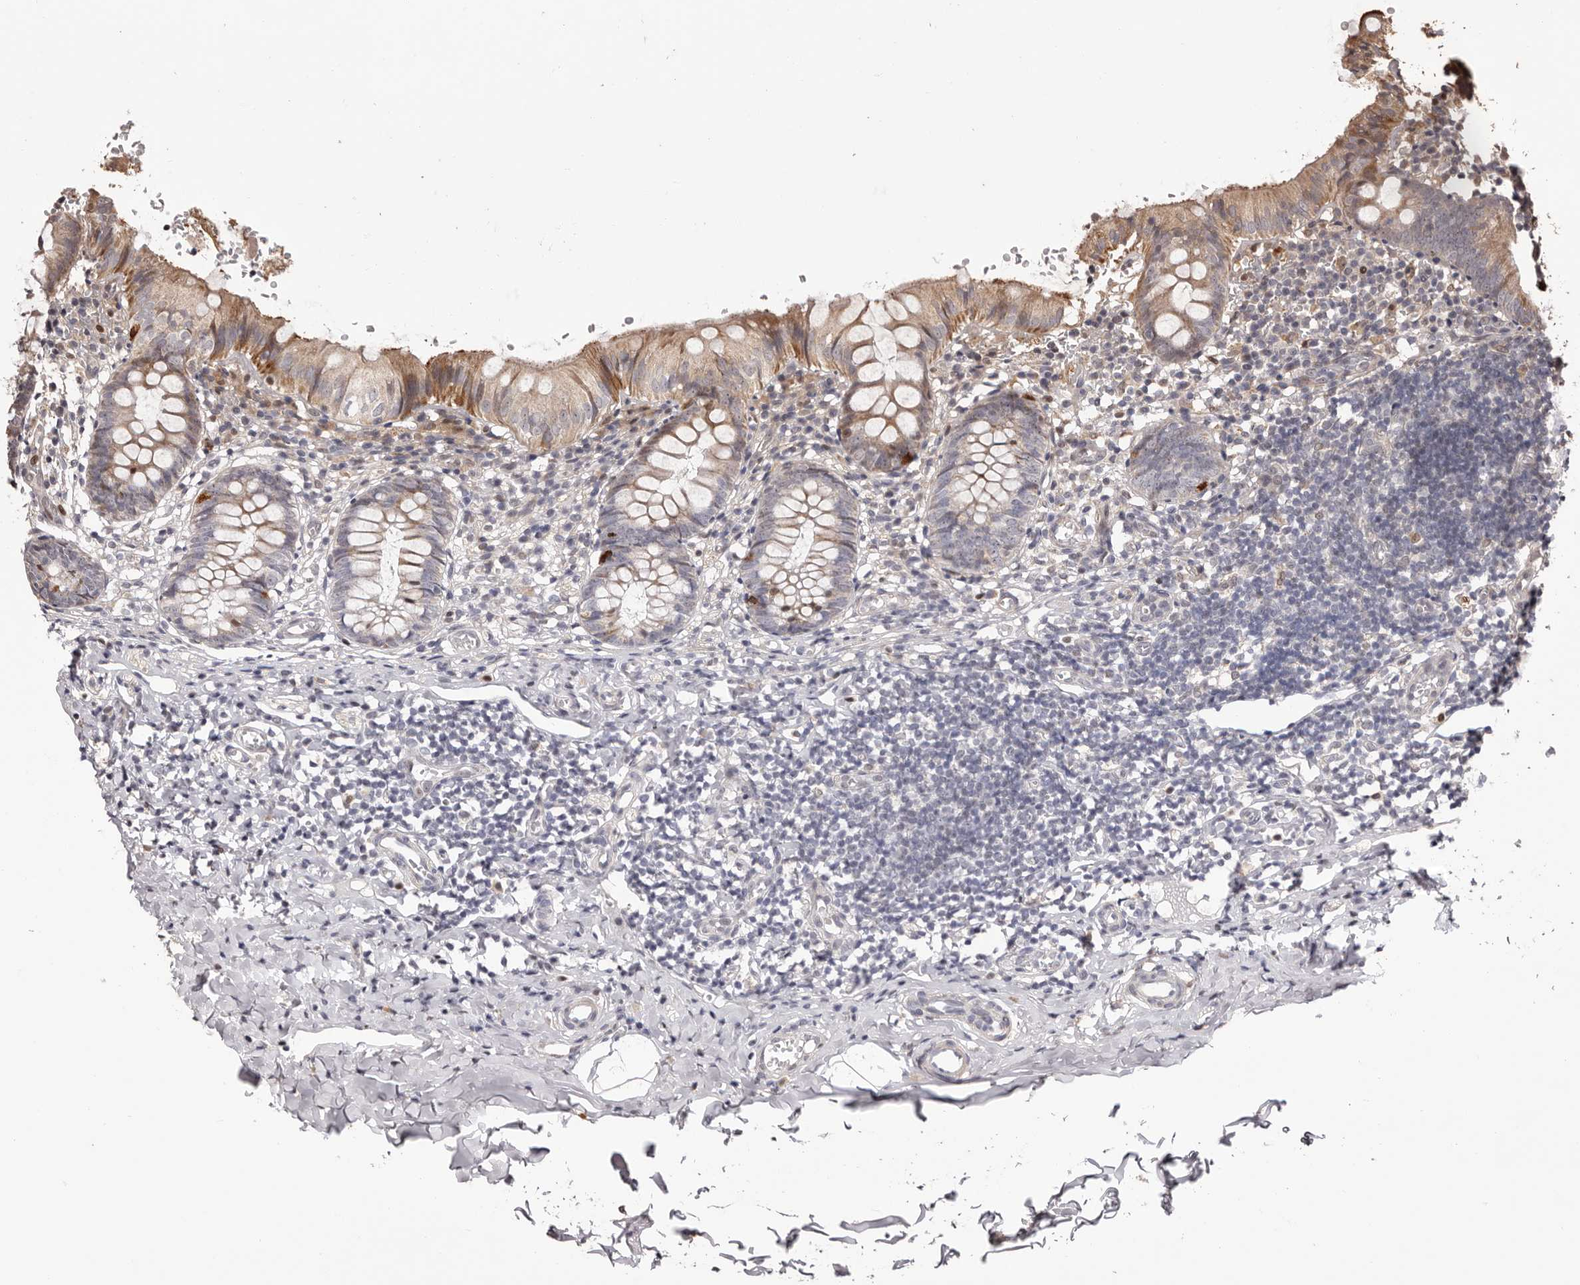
{"staining": {"intensity": "moderate", "quantity": ">75%", "location": "cytoplasmic/membranous"}, "tissue": "appendix", "cell_type": "Glandular cells", "image_type": "normal", "snomed": [{"axis": "morphology", "description": "Normal tissue, NOS"}, {"axis": "topography", "description": "Appendix"}], "caption": "The photomicrograph displays immunohistochemical staining of benign appendix. There is moderate cytoplasmic/membranous positivity is identified in about >75% of glandular cells. (DAB = brown stain, brightfield microscopy at high magnification).", "gene": "ZCCHC7", "patient": {"sex": "male", "age": 8}}